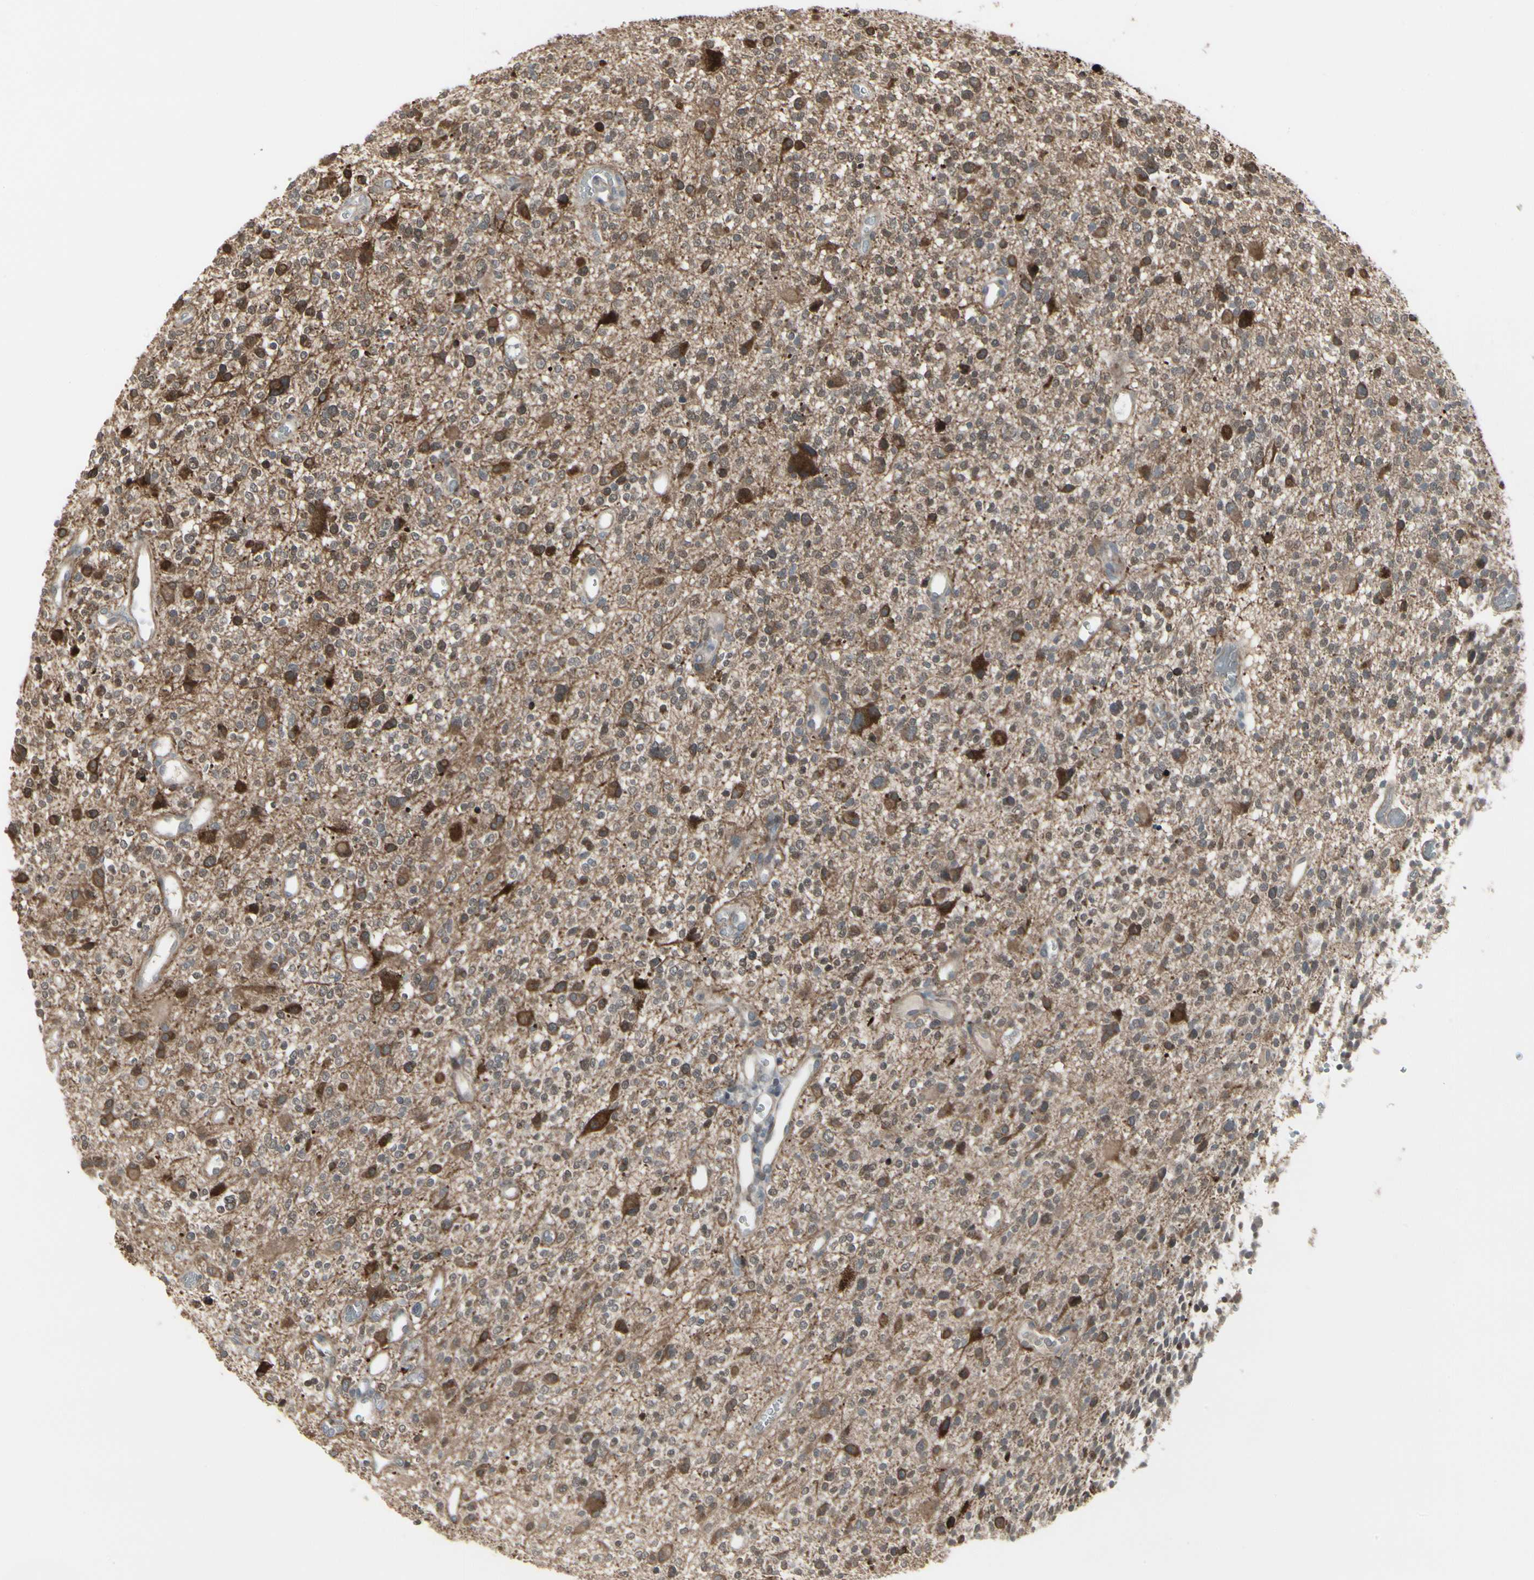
{"staining": {"intensity": "strong", "quantity": "<25%", "location": "cytoplasmic/membranous"}, "tissue": "glioma", "cell_type": "Tumor cells", "image_type": "cancer", "snomed": [{"axis": "morphology", "description": "Glioma, malignant, High grade"}, {"axis": "topography", "description": "Brain"}], "caption": "Protein expression analysis of human glioma reveals strong cytoplasmic/membranous expression in approximately <25% of tumor cells.", "gene": "IGFBP6", "patient": {"sex": "male", "age": 48}}